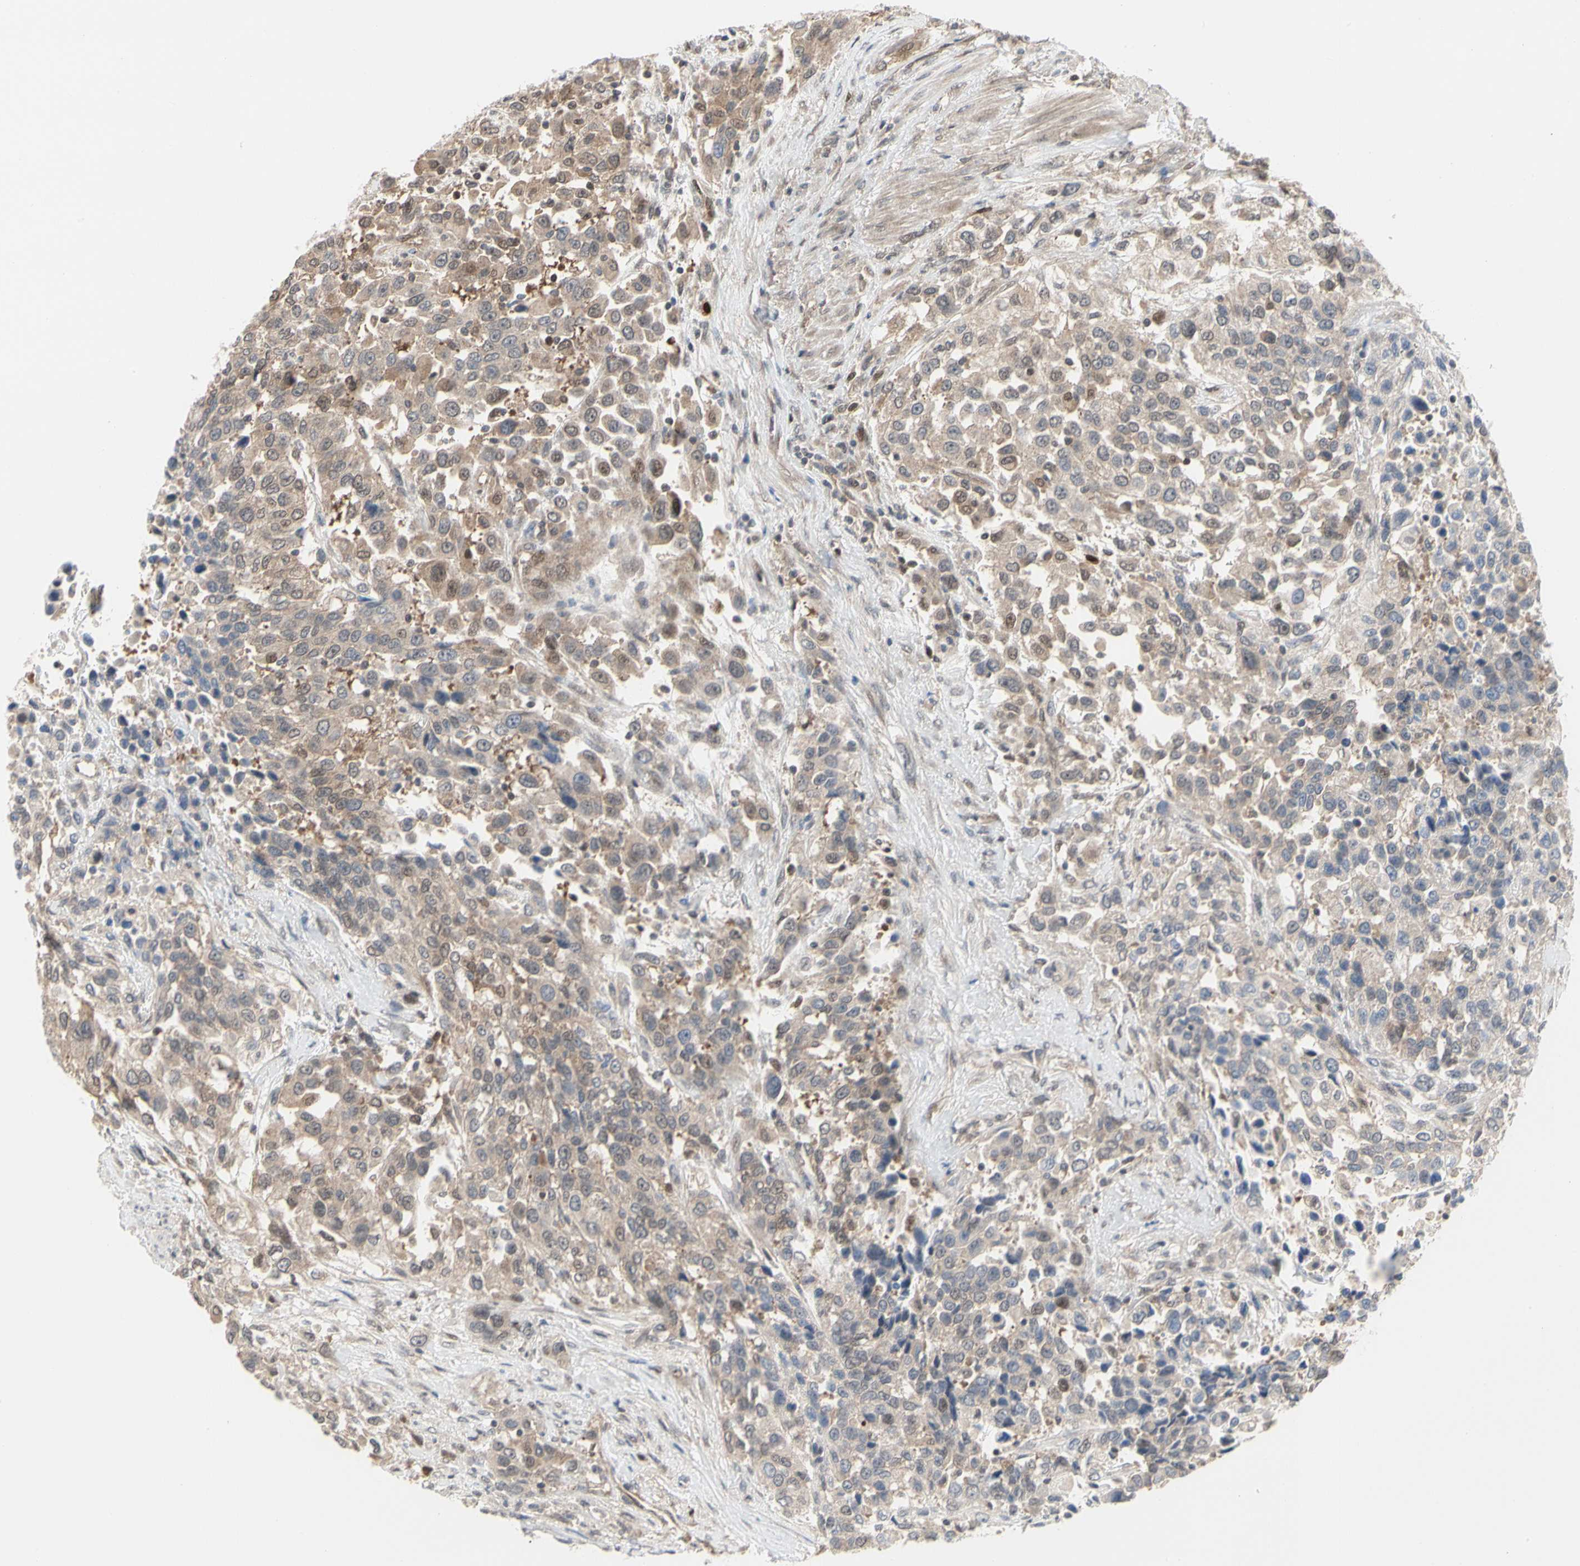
{"staining": {"intensity": "weak", "quantity": ">75%", "location": "cytoplasmic/membranous"}, "tissue": "urothelial cancer", "cell_type": "Tumor cells", "image_type": "cancer", "snomed": [{"axis": "morphology", "description": "Urothelial carcinoma, High grade"}, {"axis": "topography", "description": "Urinary bladder"}], "caption": "Protein analysis of high-grade urothelial carcinoma tissue shows weak cytoplasmic/membranous staining in approximately >75% of tumor cells.", "gene": "CDK5", "patient": {"sex": "female", "age": 80}}